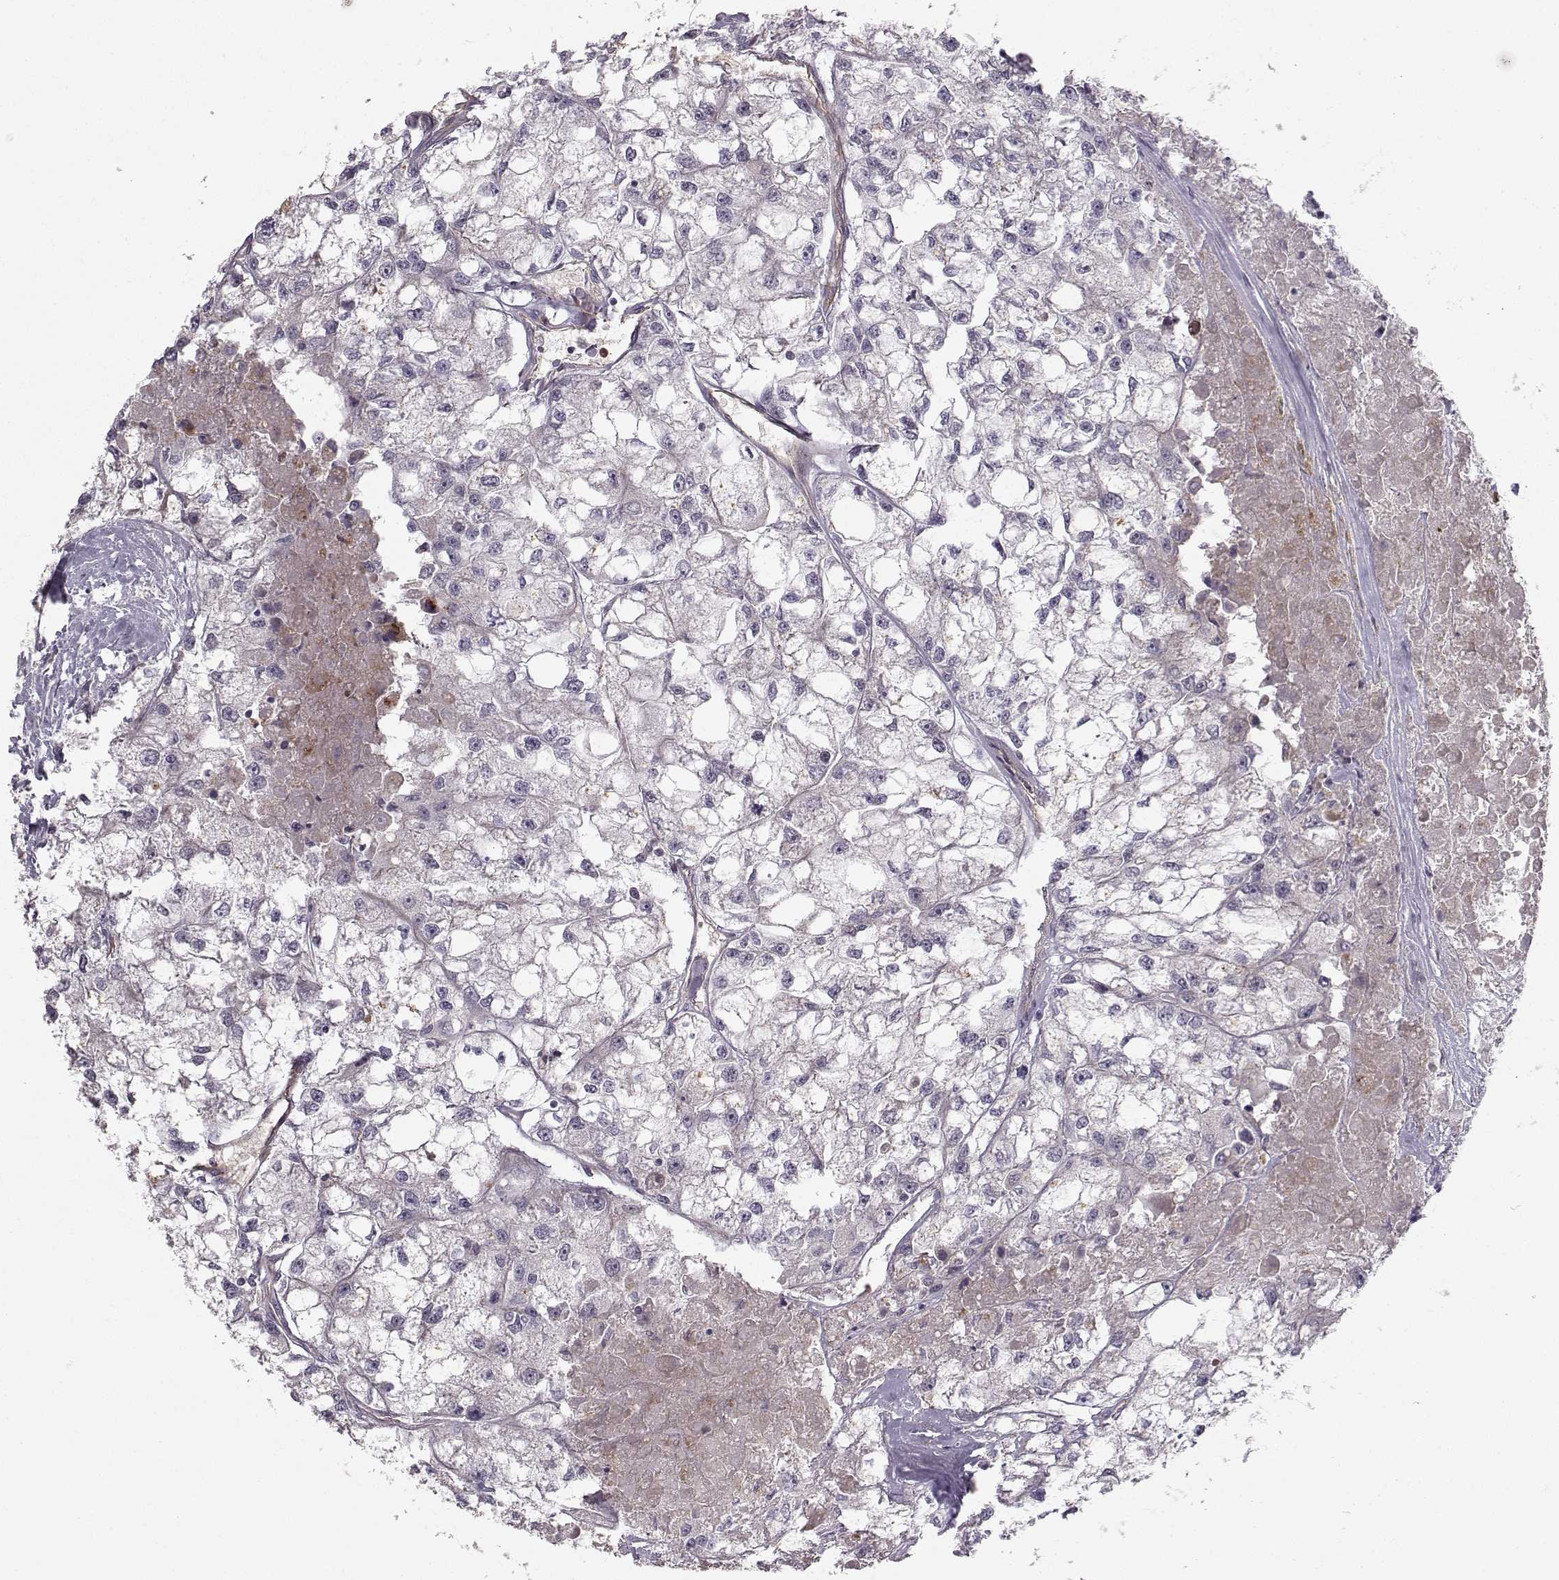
{"staining": {"intensity": "negative", "quantity": "none", "location": "none"}, "tissue": "renal cancer", "cell_type": "Tumor cells", "image_type": "cancer", "snomed": [{"axis": "morphology", "description": "Adenocarcinoma, NOS"}, {"axis": "topography", "description": "Kidney"}], "caption": "High magnification brightfield microscopy of renal cancer stained with DAB (3,3'-diaminobenzidine) (brown) and counterstained with hematoxylin (blue): tumor cells show no significant expression.", "gene": "OPRD1", "patient": {"sex": "male", "age": 56}}